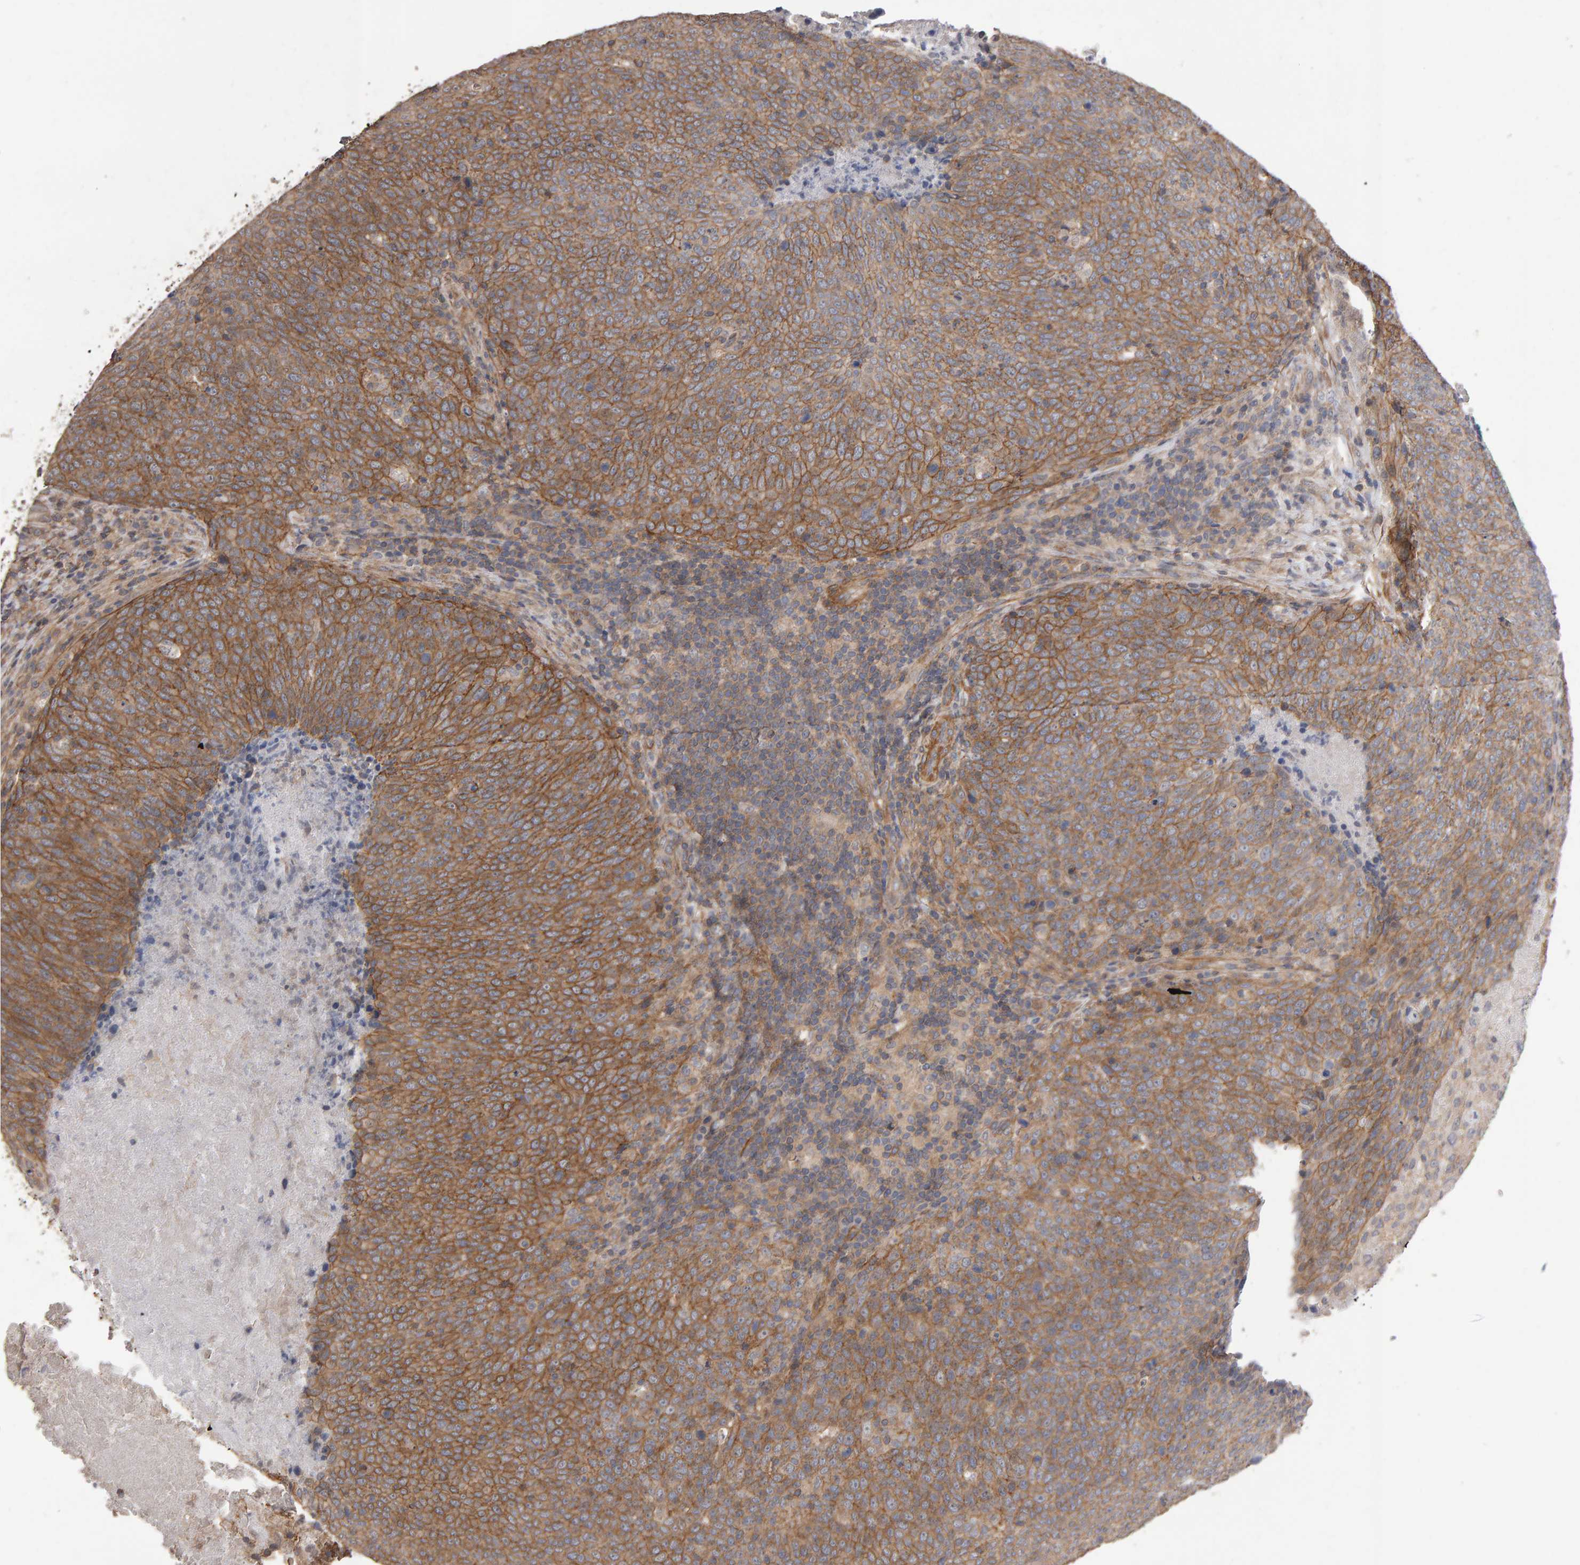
{"staining": {"intensity": "strong", "quantity": ">75%", "location": "cytoplasmic/membranous"}, "tissue": "head and neck cancer", "cell_type": "Tumor cells", "image_type": "cancer", "snomed": [{"axis": "morphology", "description": "Squamous cell carcinoma, NOS"}, {"axis": "morphology", "description": "Squamous cell carcinoma, metastatic, NOS"}, {"axis": "topography", "description": "Lymph node"}, {"axis": "topography", "description": "Head-Neck"}], "caption": "Immunohistochemistry (IHC) of head and neck squamous cell carcinoma displays high levels of strong cytoplasmic/membranous staining in about >75% of tumor cells.", "gene": "SCRIB", "patient": {"sex": "male", "age": 62}}